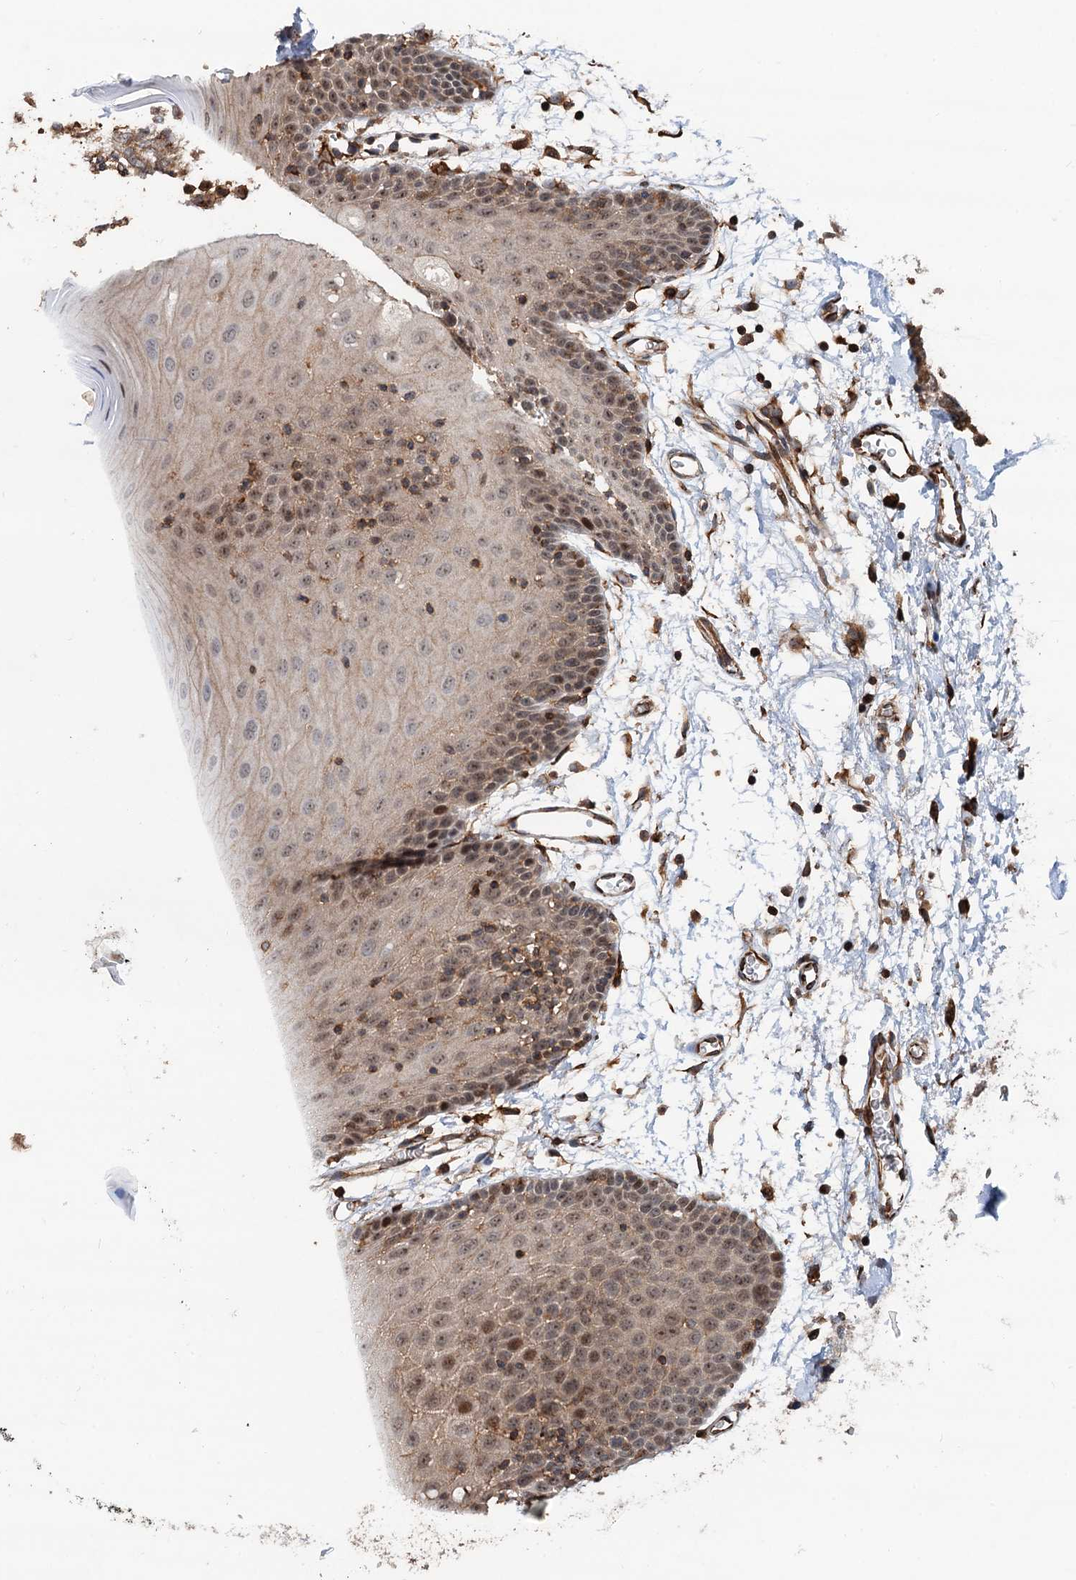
{"staining": {"intensity": "moderate", "quantity": ">75%", "location": "cytoplasmic/membranous,nuclear"}, "tissue": "oral mucosa", "cell_type": "Squamous epithelial cells", "image_type": "normal", "snomed": [{"axis": "morphology", "description": "Normal tissue, NOS"}, {"axis": "topography", "description": "Skeletal muscle"}, {"axis": "topography", "description": "Oral tissue"}, {"axis": "topography", "description": "Salivary gland"}, {"axis": "topography", "description": "Peripheral nerve tissue"}], "caption": "The immunohistochemical stain labels moderate cytoplasmic/membranous,nuclear staining in squamous epithelial cells of benign oral mucosa. The staining was performed using DAB, with brown indicating positive protein expression. Nuclei are stained blue with hematoxylin.", "gene": "TMA16", "patient": {"sex": "male", "age": 54}}